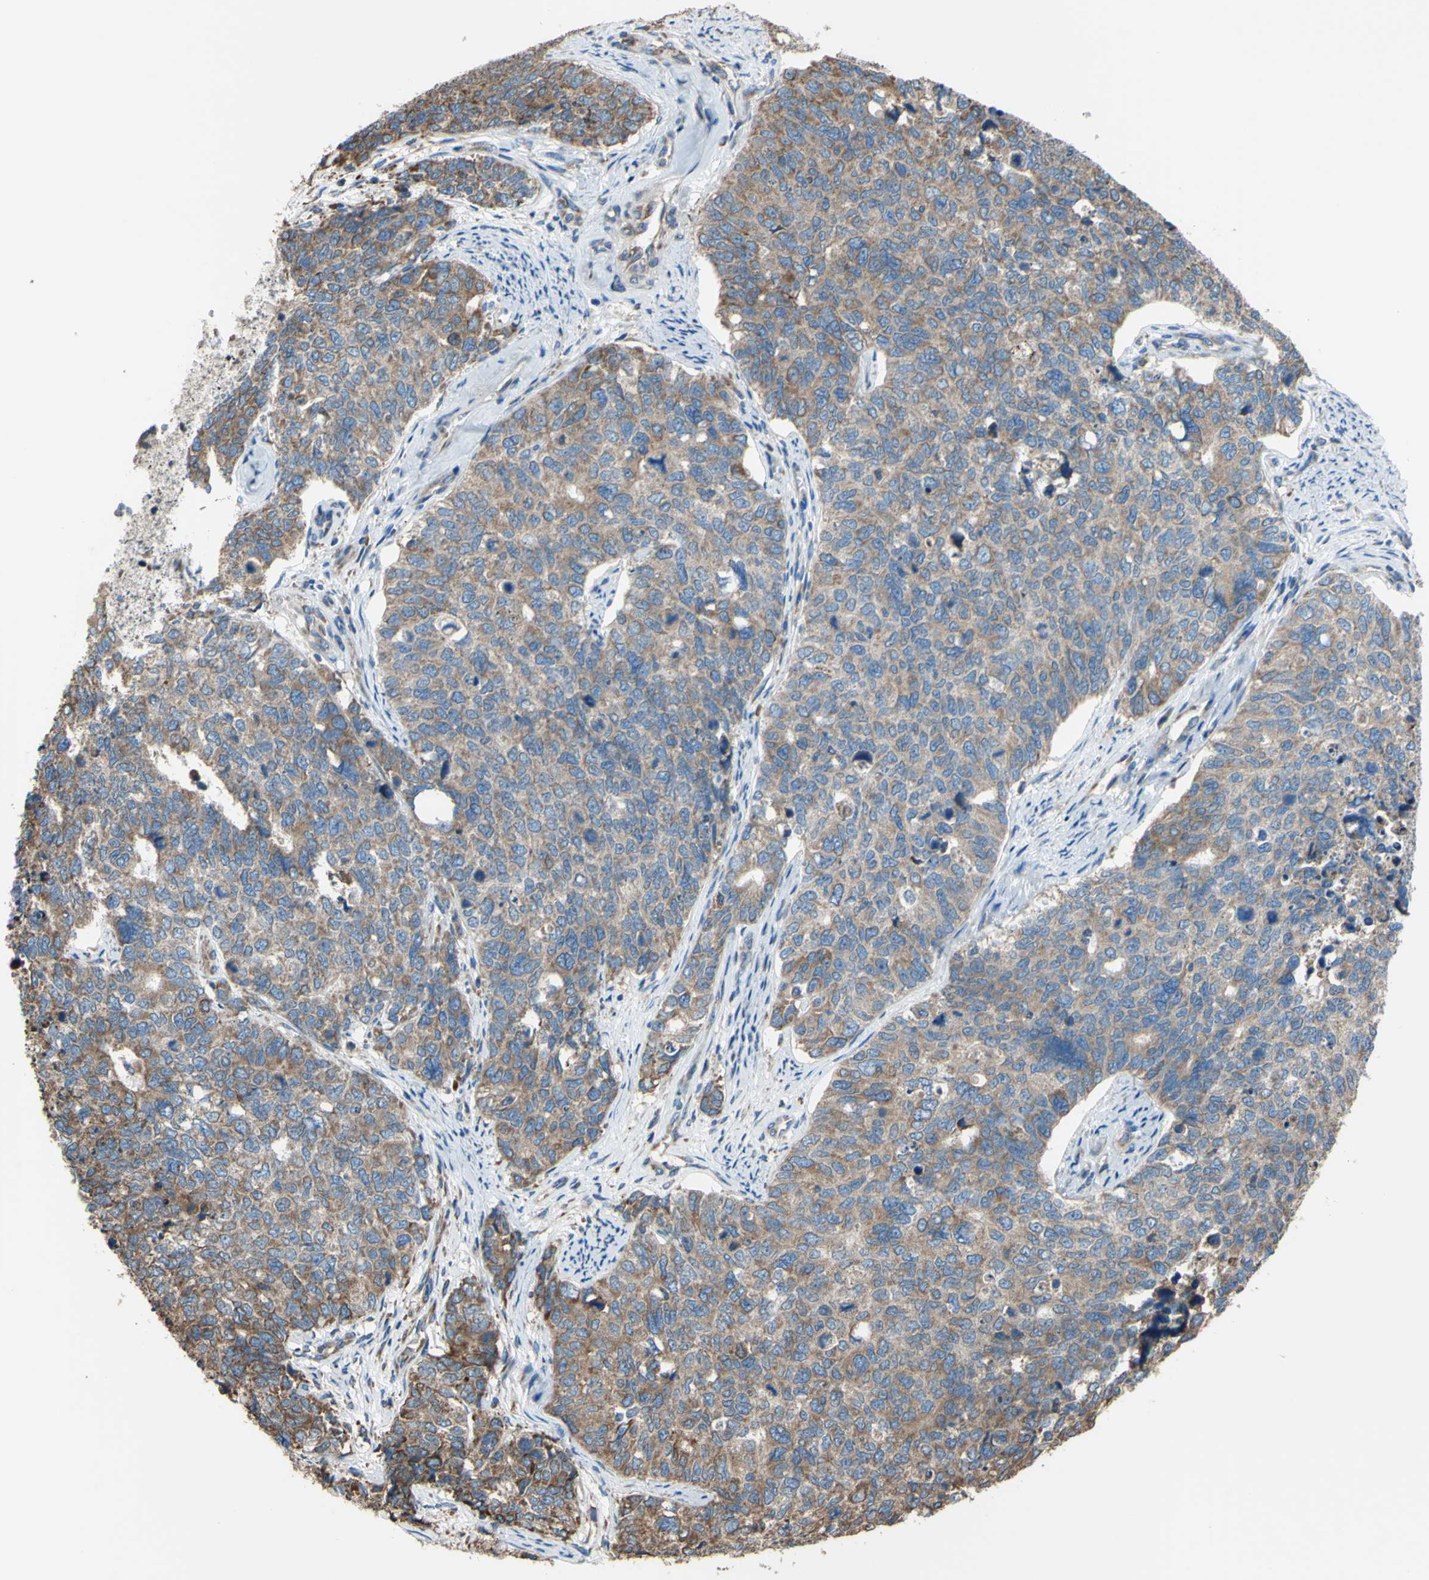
{"staining": {"intensity": "moderate", "quantity": ">75%", "location": "cytoplasmic/membranous"}, "tissue": "cervical cancer", "cell_type": "Tumor cells", "image_type": "cancer", "snomed": [{"axis": "morphology", "description": "Squamous cell carcinoma, NOS"}, {"axis": "topography", "description": "Cervix"}], "caption": "A medium amount of moderate cytoplasmic/membranous positivity is present in approximately >75% of tumor cells in cervical squamous cell carcinoma tissue.", "gene": "BMF", "patient": {"sex": "female", "age": 63}}